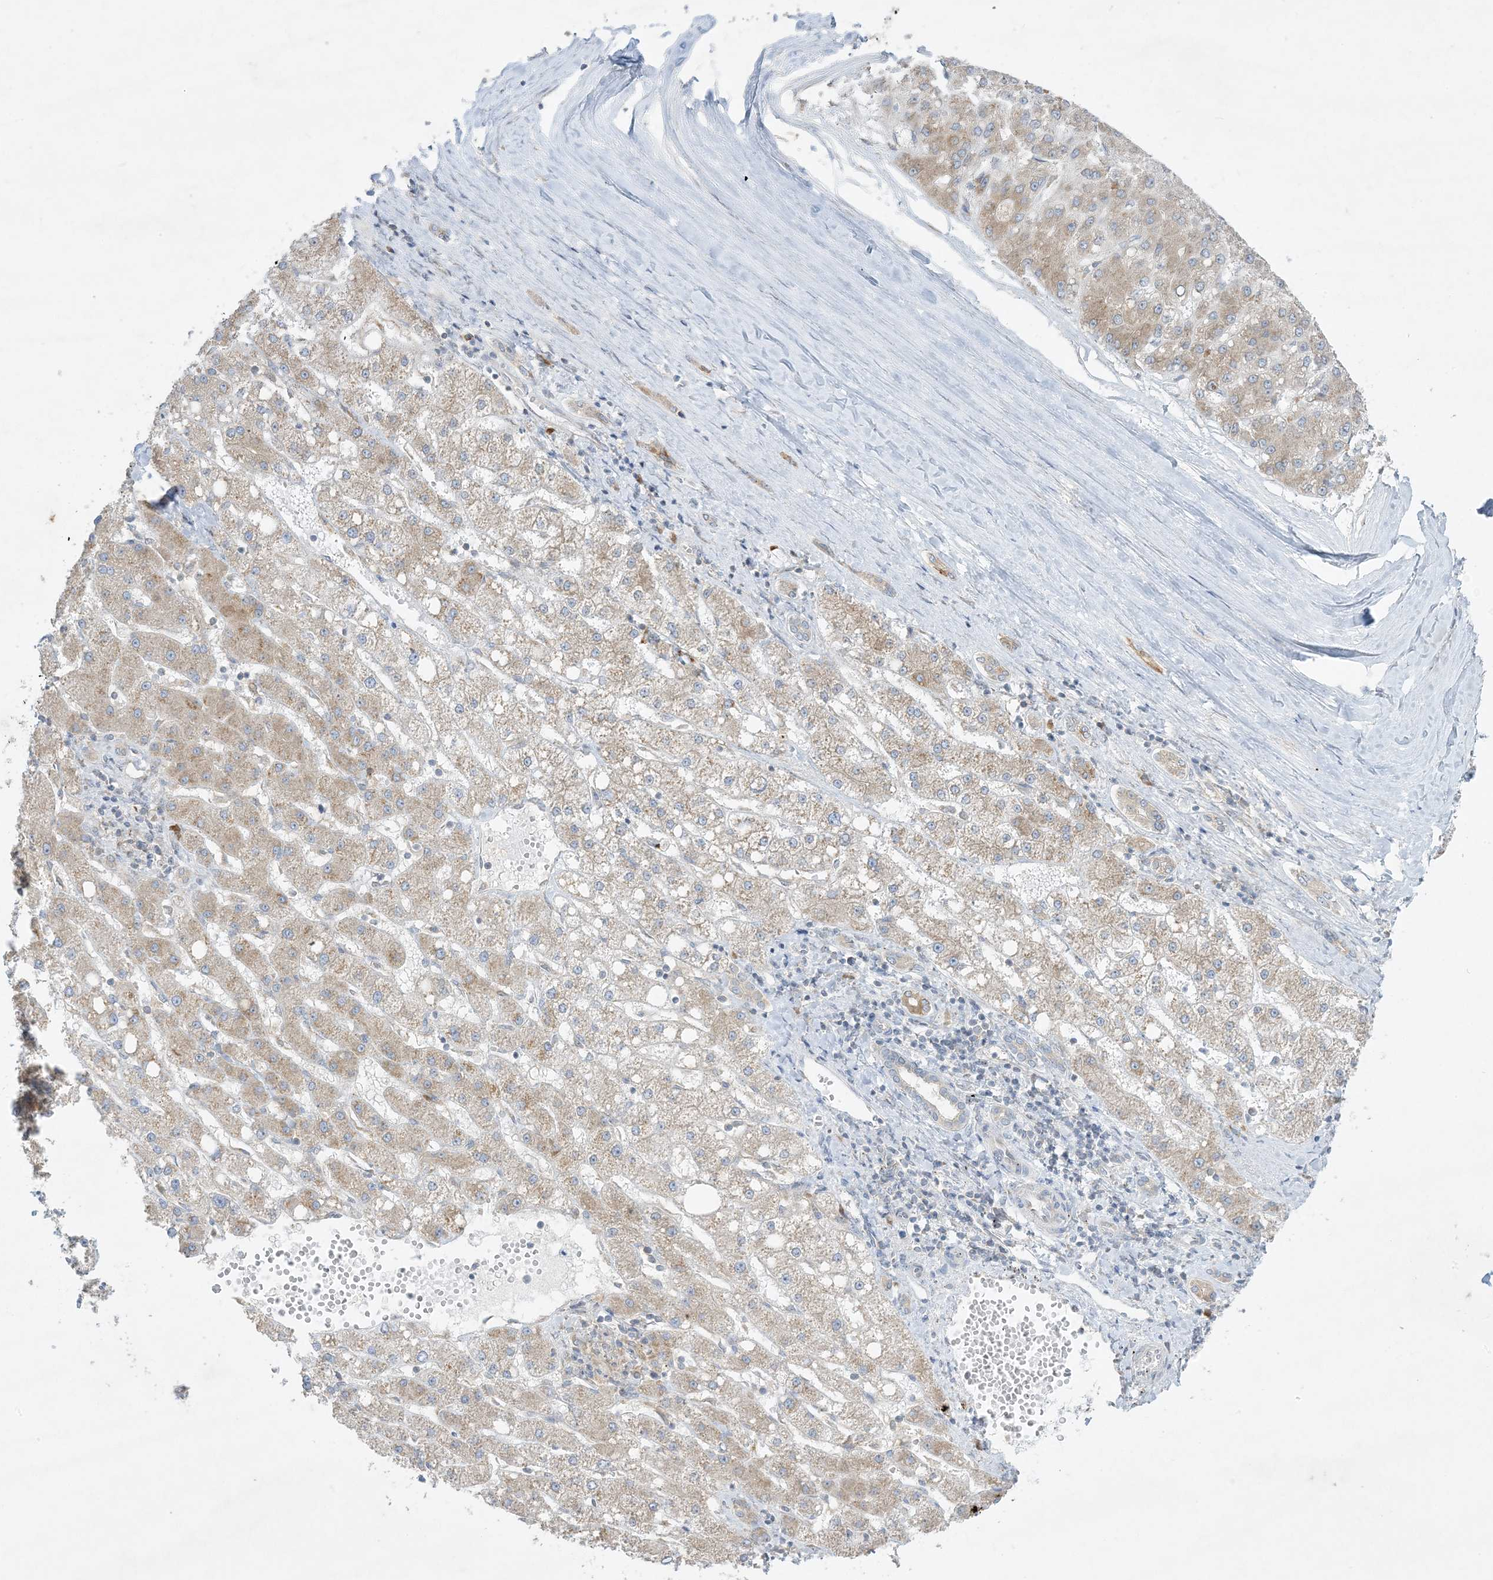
{"staining": {"intensity": "weak", "quantity": ">75%", "location": "cytoplasmic/membranous"}, "tissue": "liver cancer", "cell_type": "Tumor cells", "image_type": "cancer", "snomed": [{"axis": "morphology", "description": "Carcinoma, Hepatocellular, NOS"}, {"axis": "topography", "description": "Liver"}], "caption": "Immunohistochemistry (IHC) image of neoplastic tissue: human liver cancer stained using immunohistochemistry (IHC) displays low levels of weak protein expression localized specifically in the cytoplasmic/membranous of tumor cells, appearing as a cytoplasmic/membranous brown color.", "gene": "RPP40", "patient": {"sex": "male", "age": 67}}